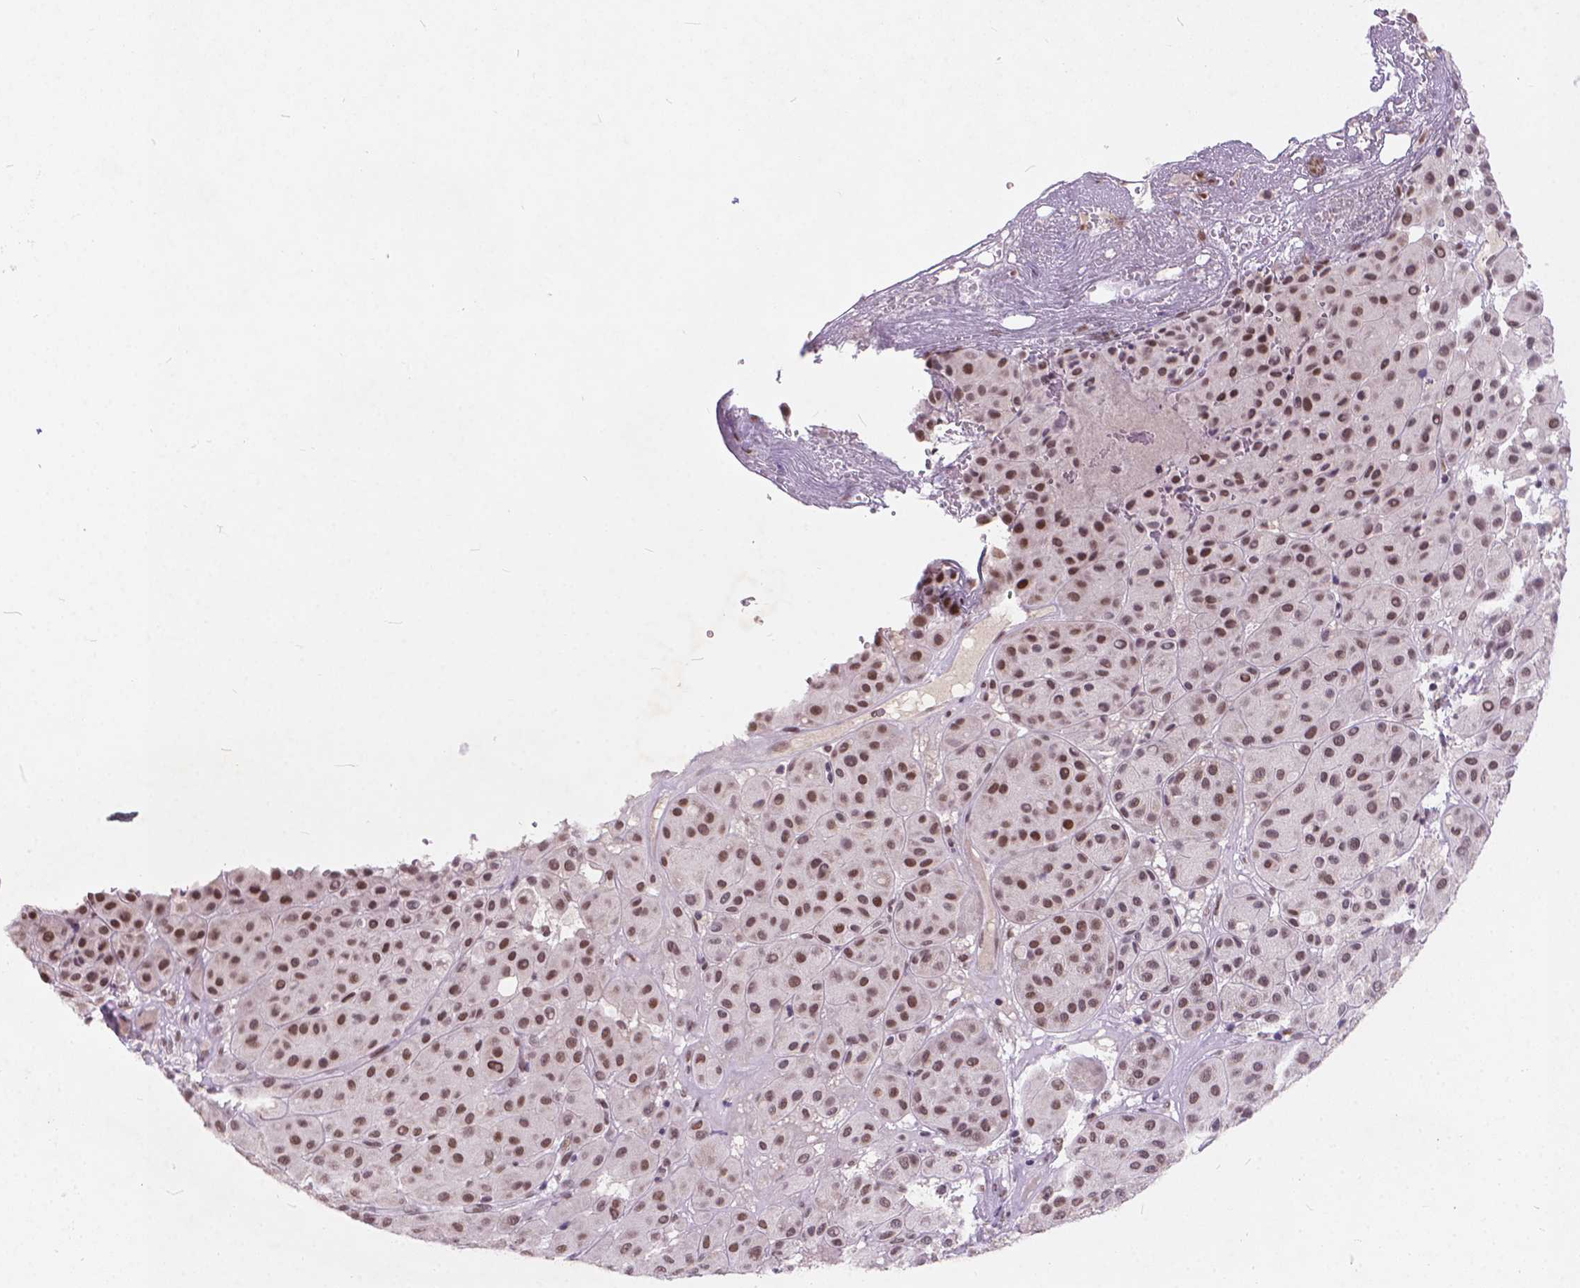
{"staining": {"intensity": "moderate", "quantity": ">75%", "location": "nuclear"}, "tissue": "melanoma", "cell_type": "Tumor cells", "image_type": "cancer", "snomed": [{"axis": "morphology", "description": "Malignant melanoma, Metastatic site"}, {"axis": "topography", "description": "Smooth muscle"}], "caption": "This micrograph reveals immunohistochemistry staining of melanoma, with medium moderate nuclear expression in approximately >75% of tumor cells.", "gene": "FAM53A", "patient": {"sex": "male", "age": 41}}